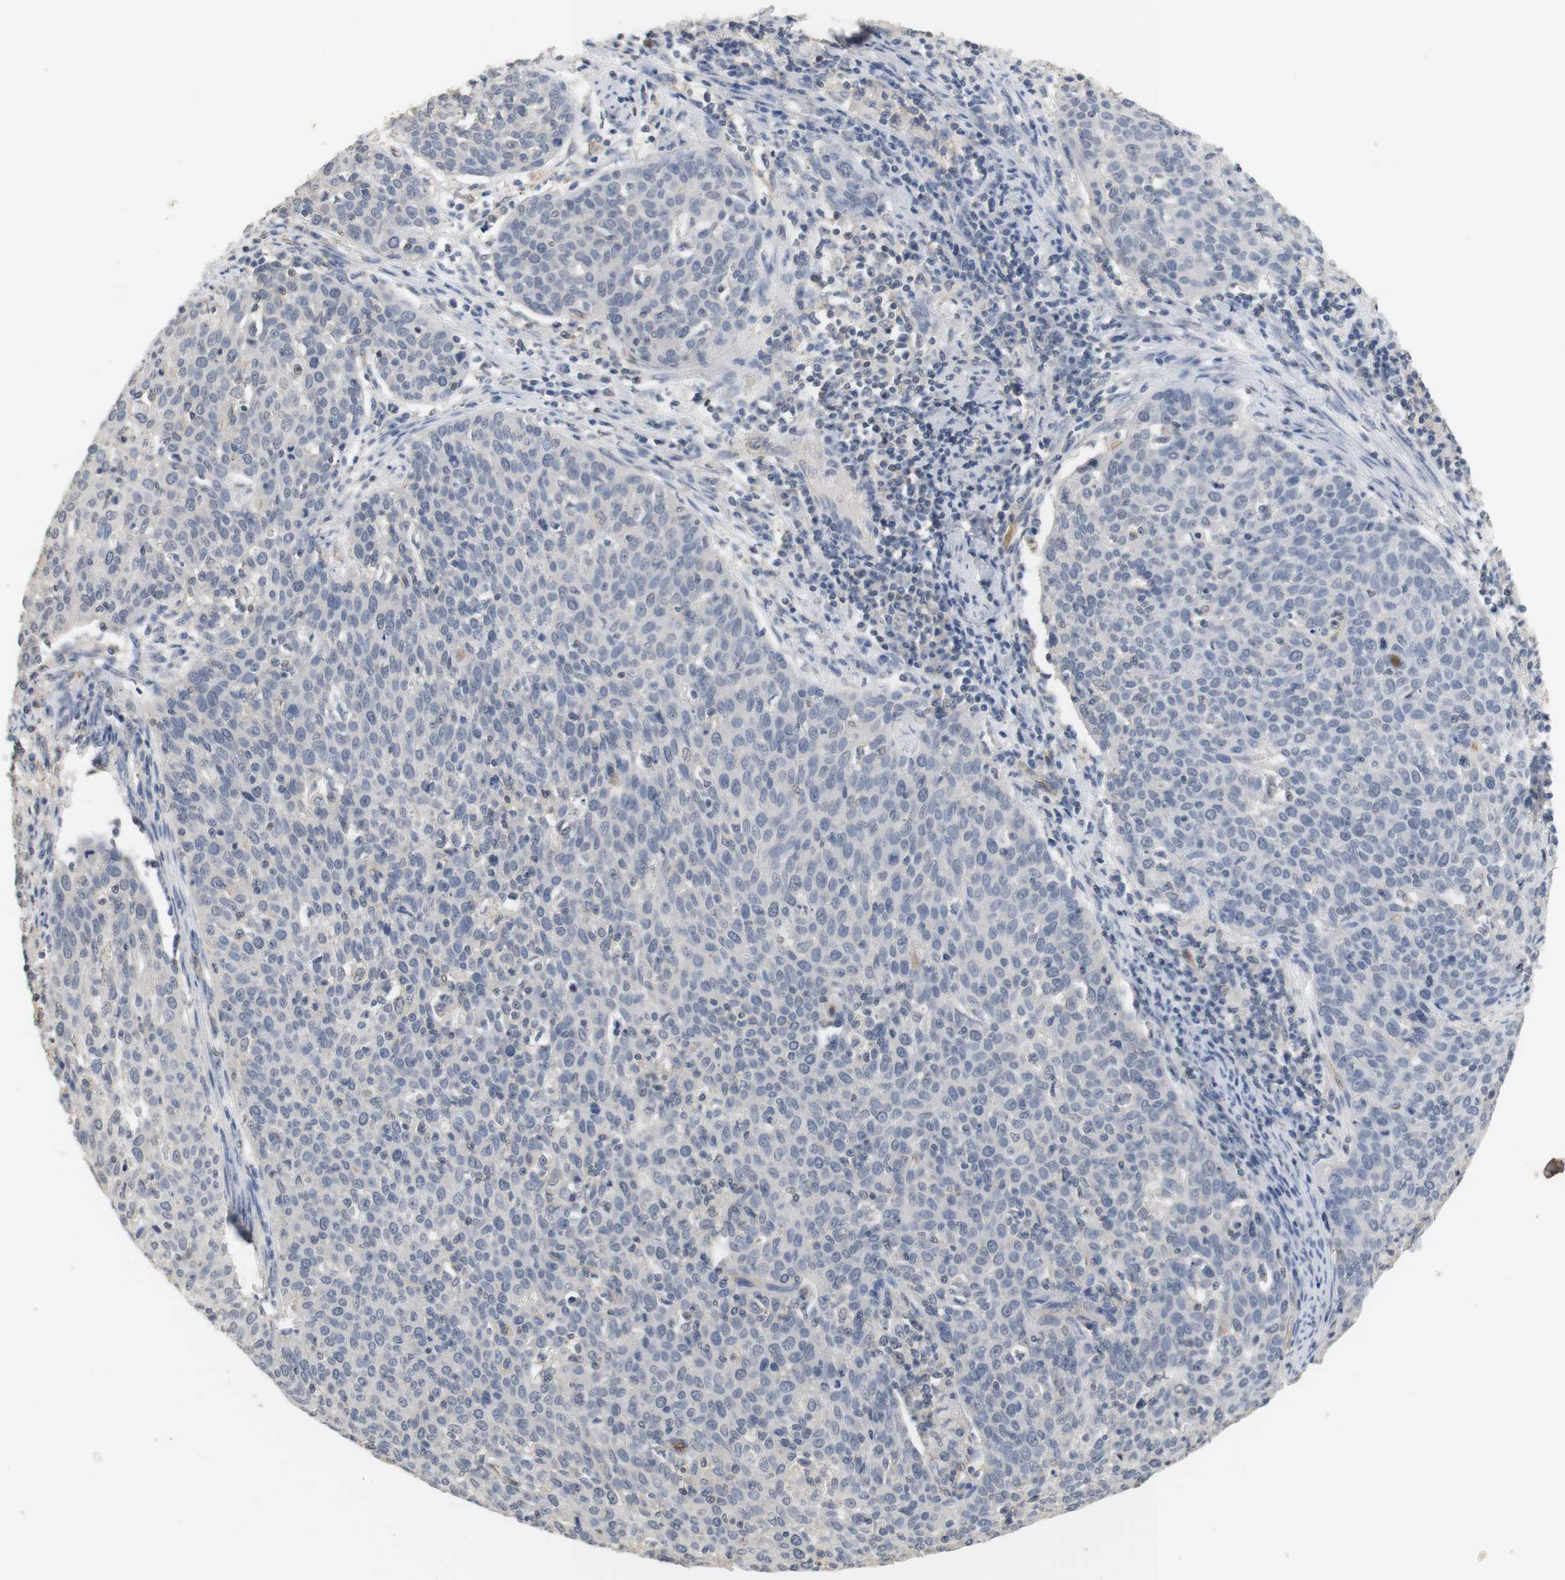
{"staining": {"intensity": "negative", "quantity": "none", "location": "none"}, "tissue": "cervical cancer", "cell_type": "Tumor cells", "image_type": "cancer", "snomed": [{"axis": "morphology", "description": "Squamous cell carcinoma, NOS"}, {"axis": "topography", "description": "Cervix"}], "caption": "This is an immunohistochemistry (IHC) photomicrograph of cervical cancer. There is no expression in tumor cells.", "gene": "OSR1", "patient": {"sex": "female", "age": 38}}